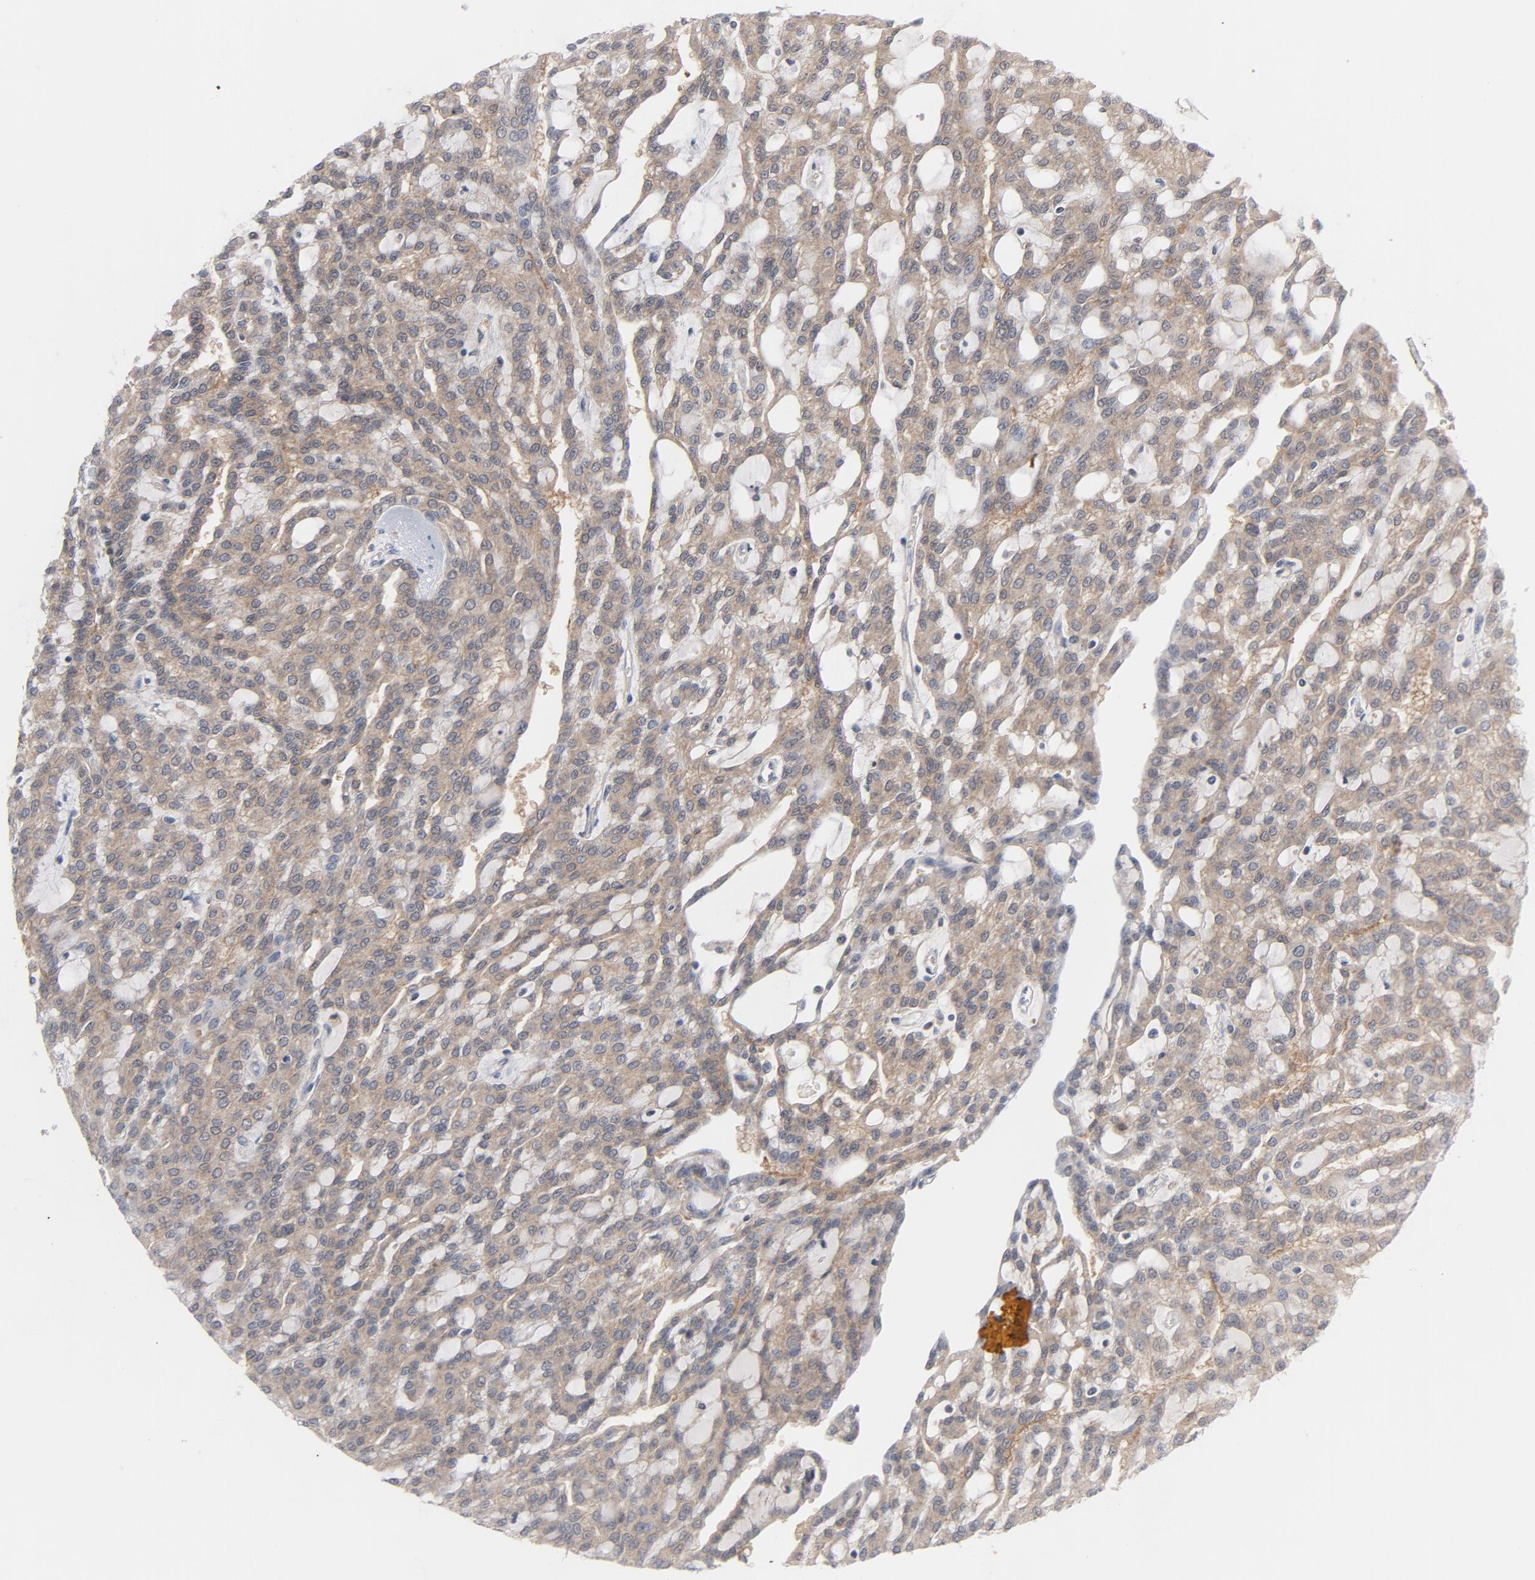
{"staining": {"intensity": "weak", "quantity": ">75%", "location": "cytoplasmic/membranous"}, "tissue": "renal cancer", "cell_type": "Tumor cells", "image_type": "cancer", "snomed": [{"axis": "morphology", "description": "Adenocarcinoma, NOS"}, {"axis": "topography", "description": "Kidney"}], "caption": "Immunohistochemistry (DAB (3,3'-diaminobenzidine)) staining of renal cancer (adenocarcinoma) reveals weak cytoplasmic/membranous protein positivity in about >75% of tumor cells.", "gene": "PRDX1", "patient": {"sex": "male", "age": 63}}